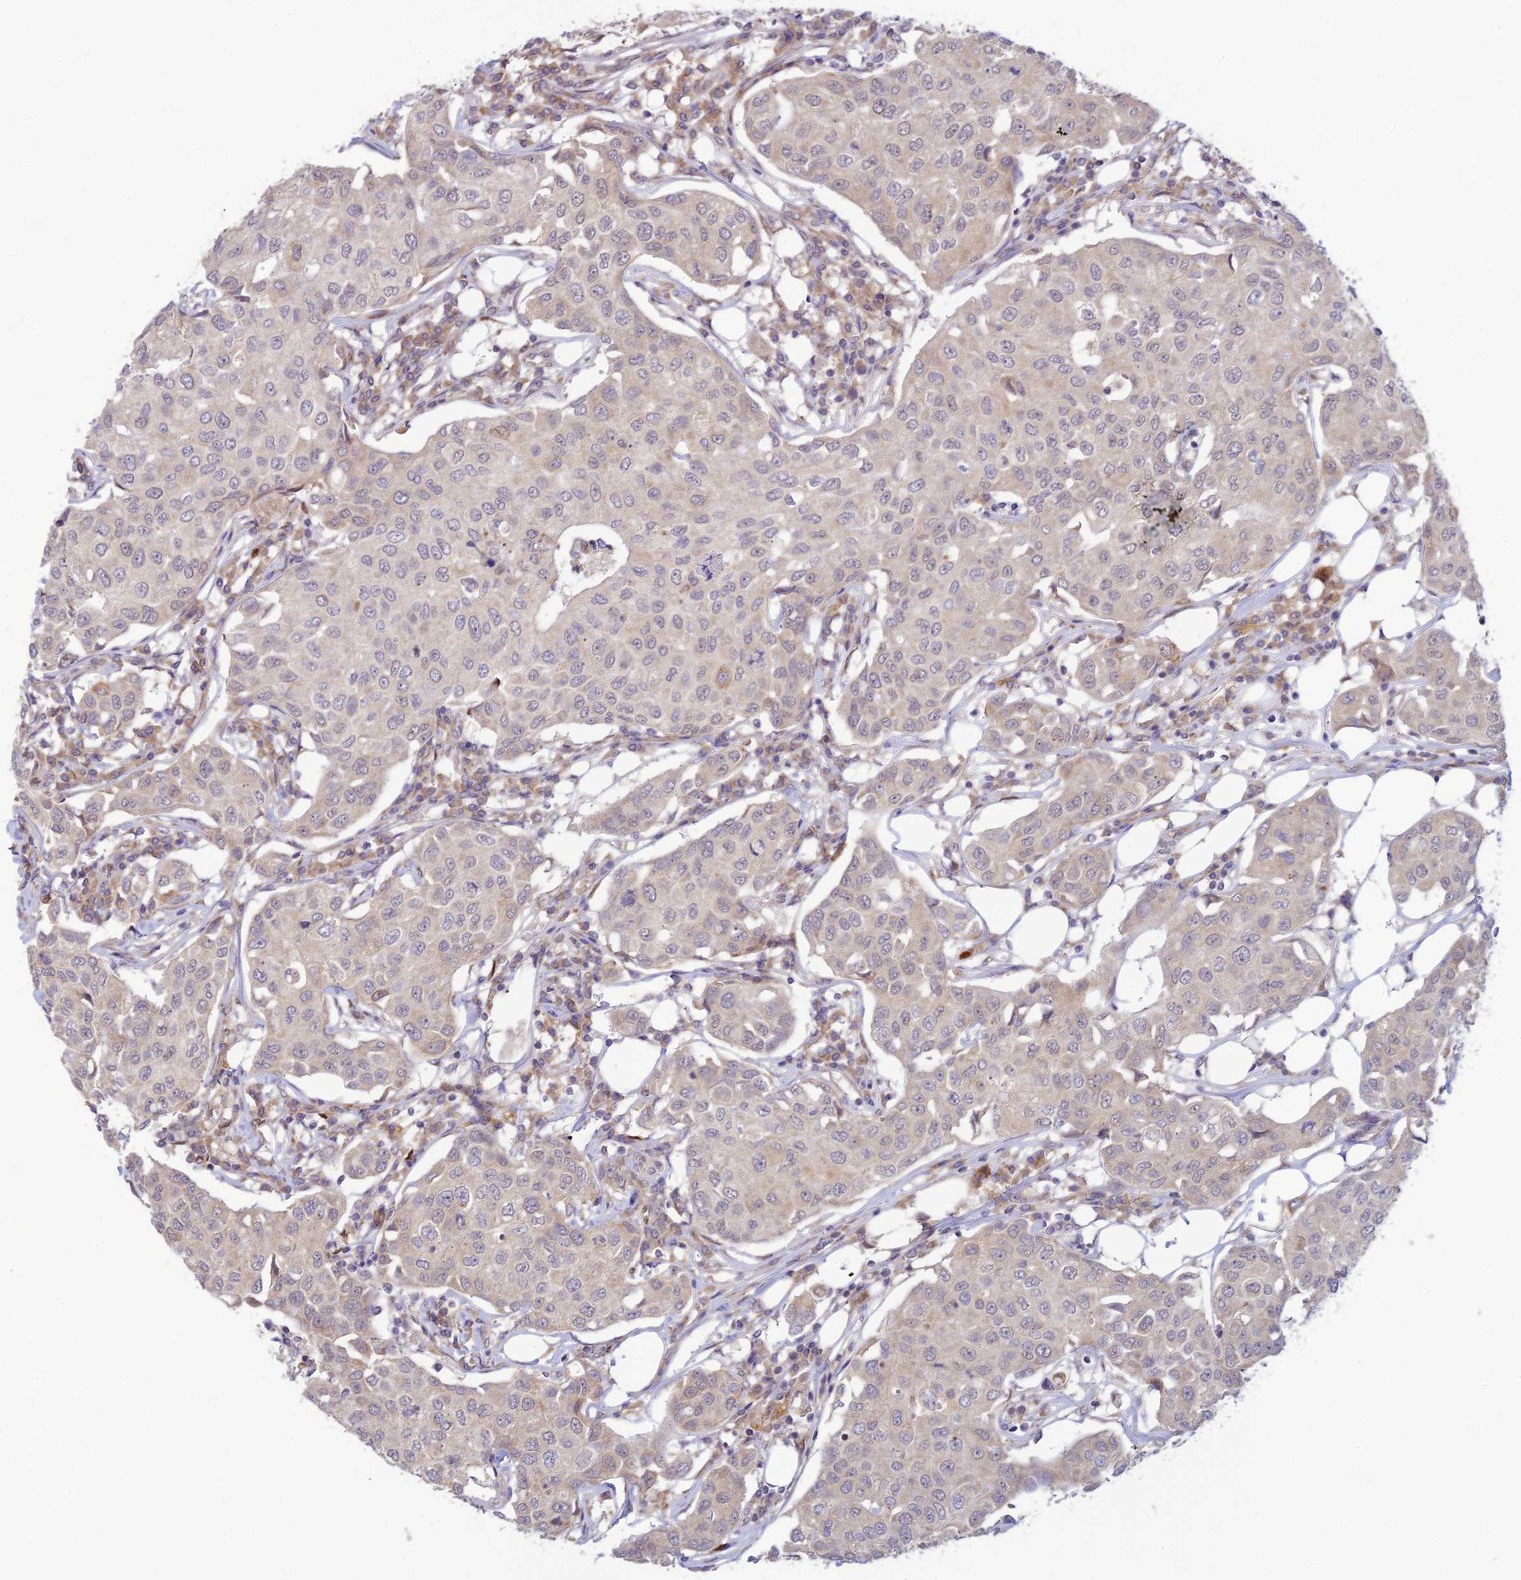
{"staining": {"intensity": "negative", "quantity": "none", "location": "none"}, "tissue": "breast cancer", "cell_type": "Tumor cells", "image_type": "cancer", "snomed": [{"axis": "morphology", "description": "Duct carcinoma"}, {"axis": "topography", "description": "Breast"}], "caption": "This image is of breast cancer stained with IHC to label a protein in brown with the nuclei are counter-stained blue. There is no expression in tumor cells.", "gene": "SKIC8", "patient": {"sex": "female", "age": 80}}